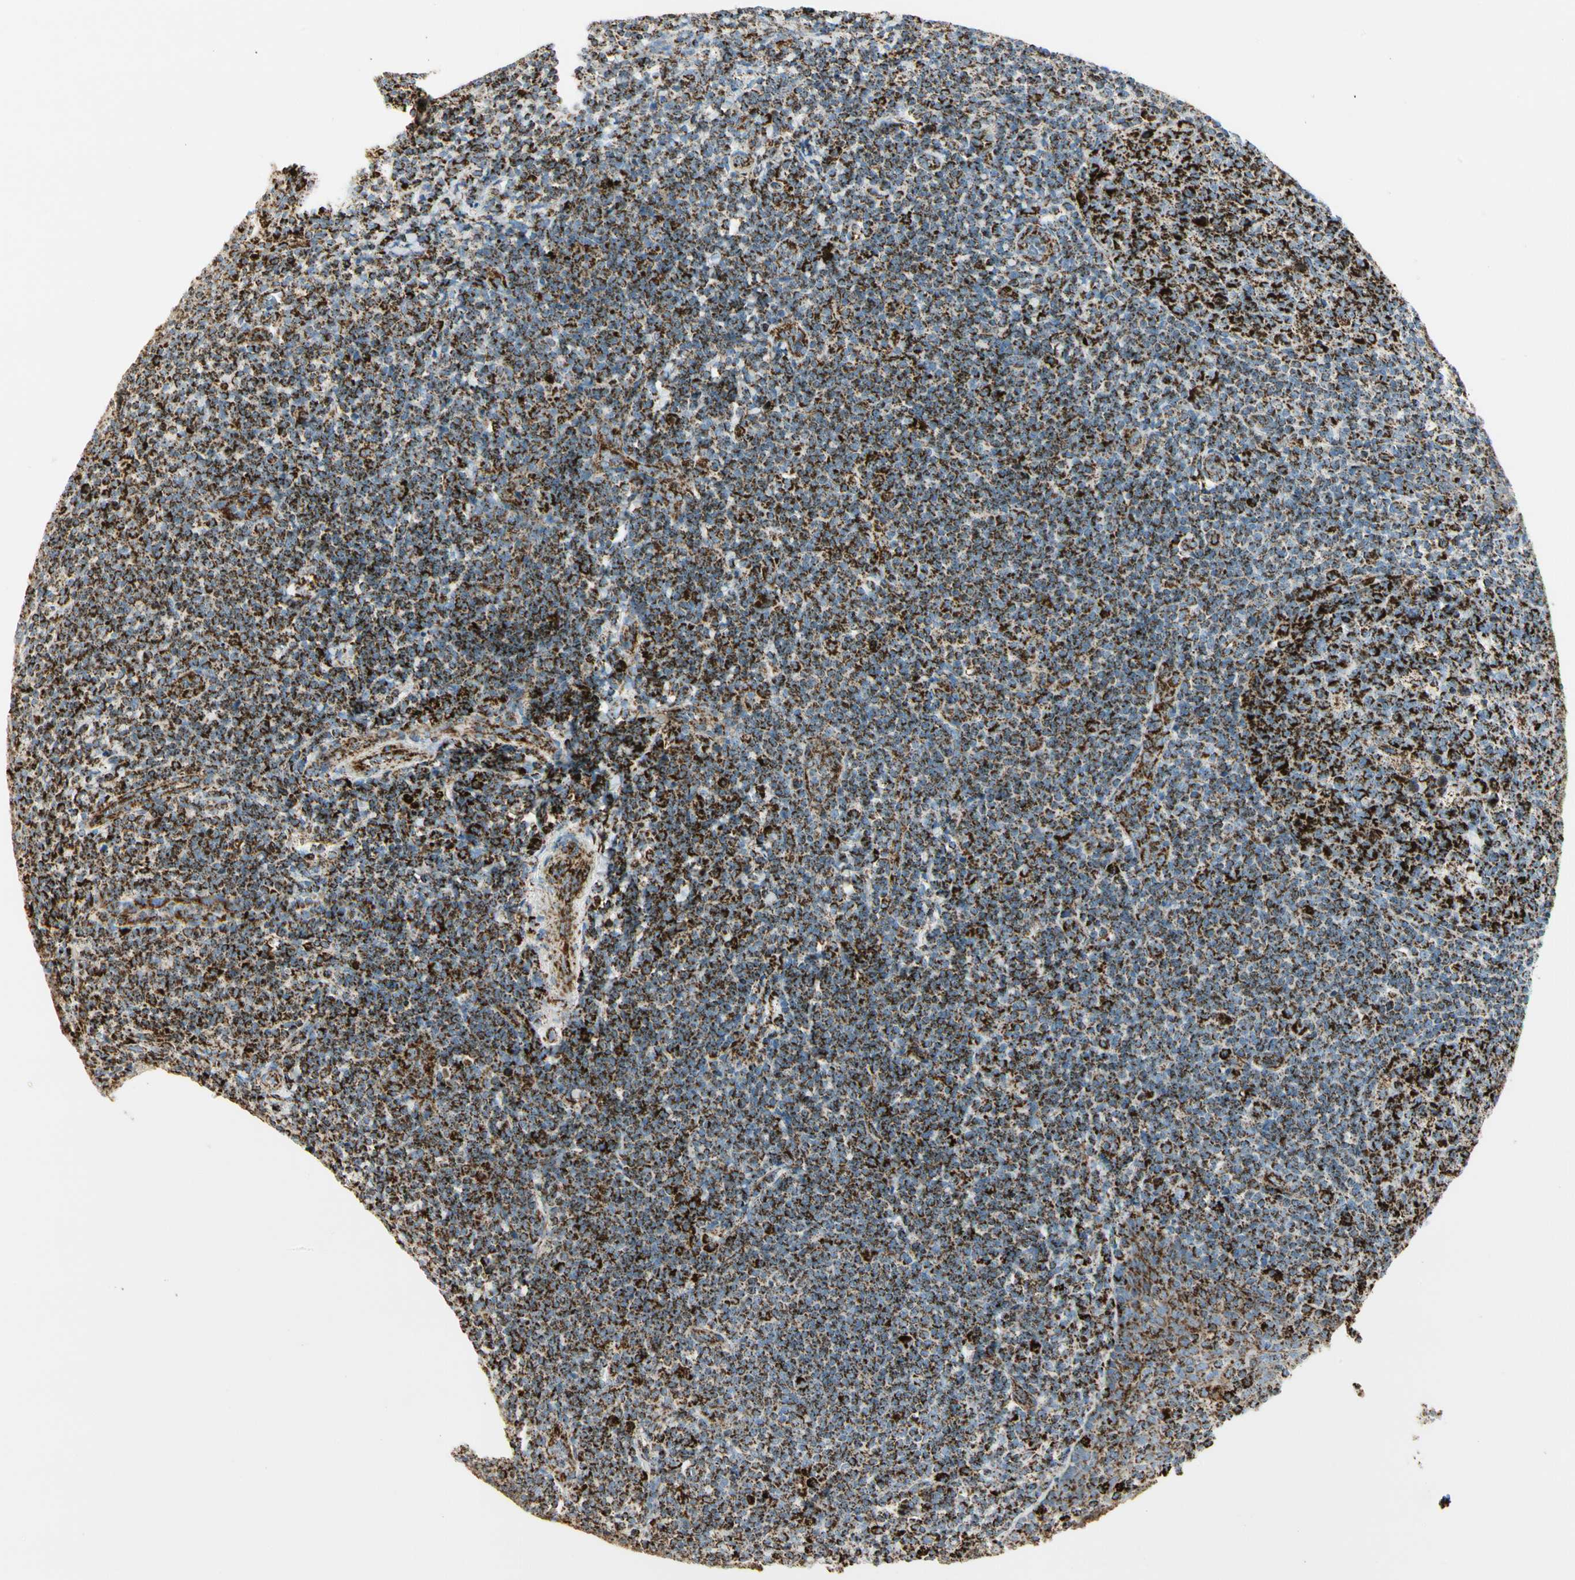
{"staining": {"intensity": "strong", "quantity": ">75%", "location": "cytoplasmic/membranous"}, "tissue": "tonsil", "cell_type": "Germinal center cells", "image_type": "normal", "snomed": [{"axis": "morphology", "description": "Normal tissue, NOS"}, {"axis": "topography", "description": "Tonsil"}], "caption": "Immunohistochemistry micrograph of unremarkable tonsil stained for a protein (brown), which demonstrates high levels of strong cytoplasmic/membranous expression in about >75% of germinal center cells.", "gene": "ME2", "patient": {"sex": "male", "age": 31}}